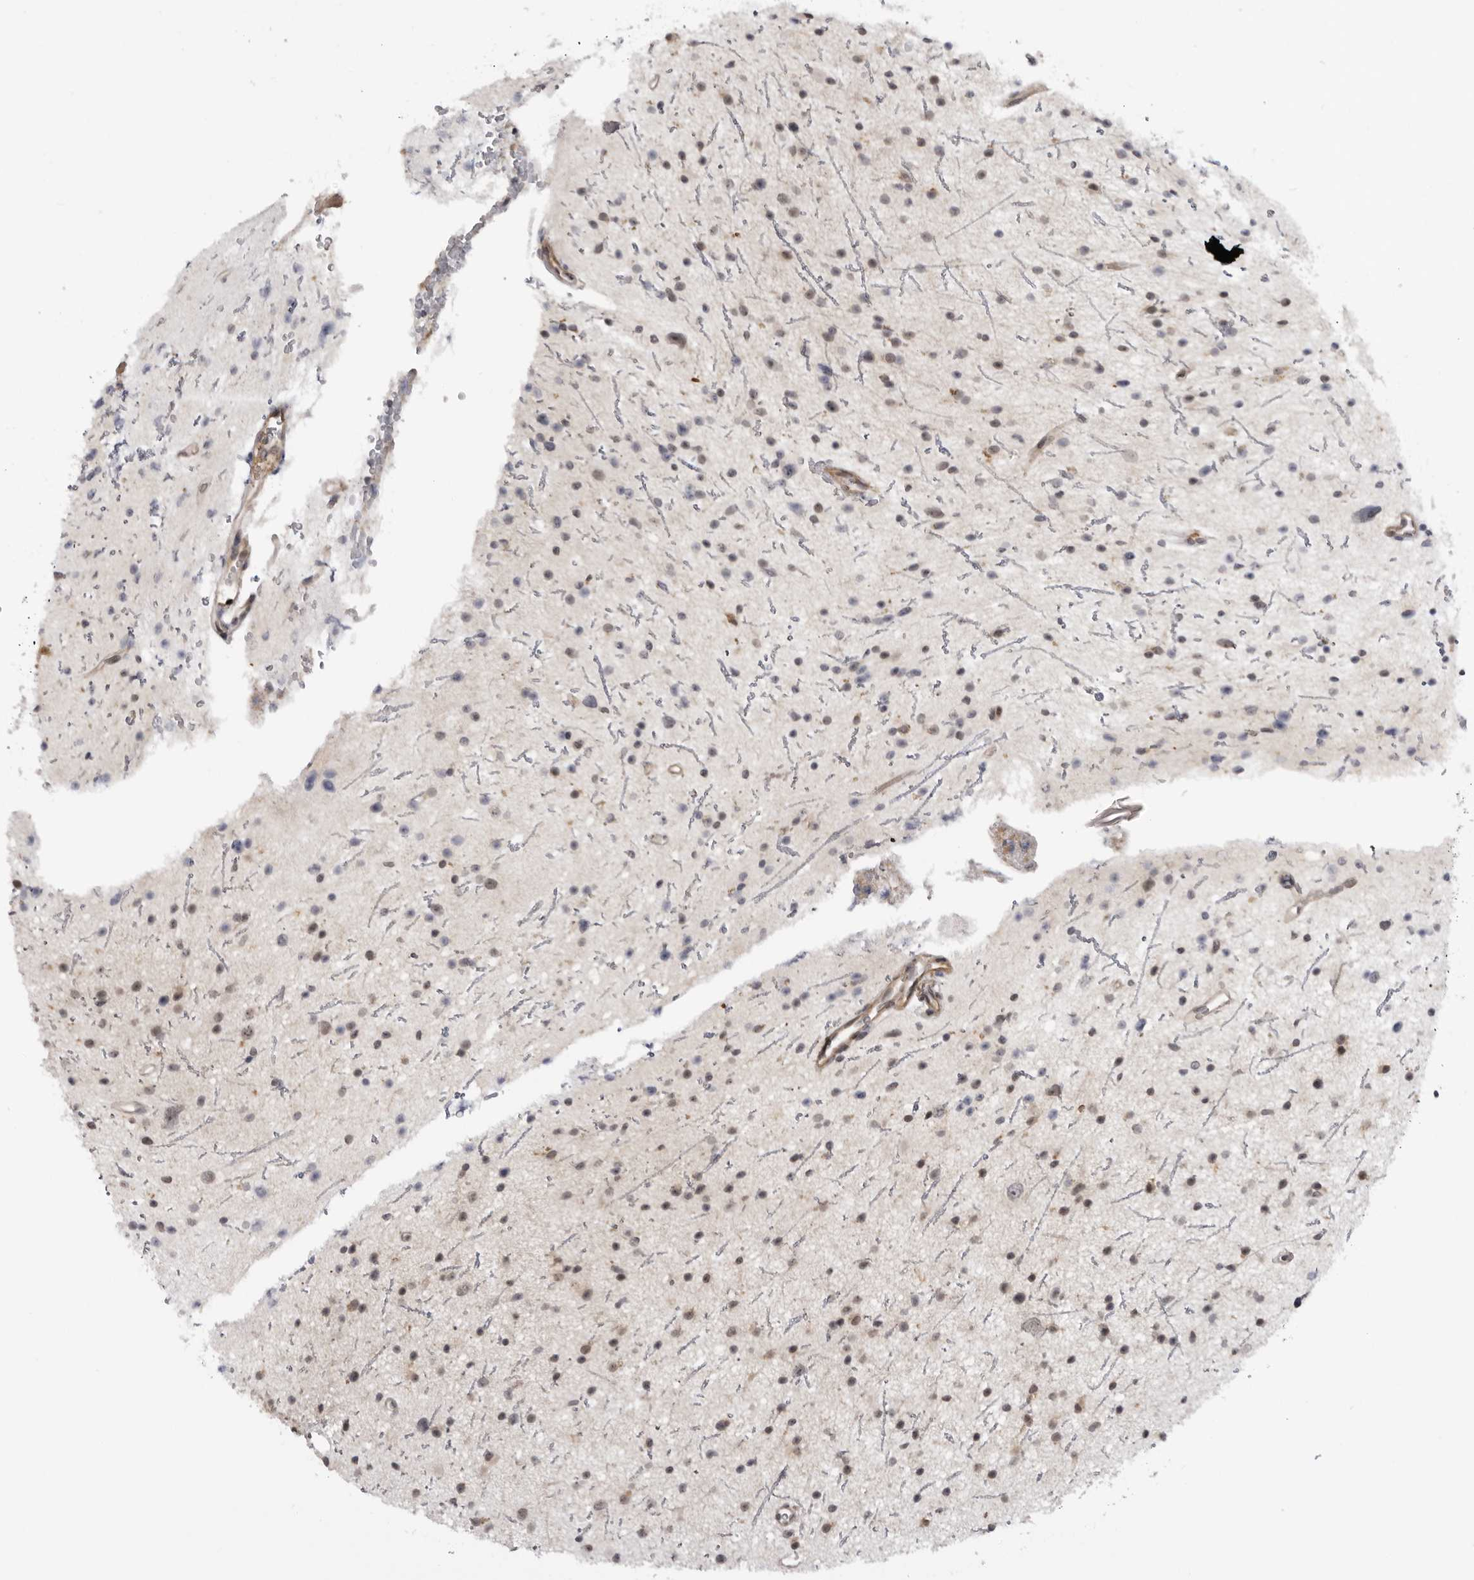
{"staining": {"intensity": "weak", "quantity": ">75%", "location": "nuclear"}, "tissue": "glioma", "cell_type": "Tumor cells", "image_type": "cancer", "snomed": [{"axis": "morphology", "description": "Glioma, malignant, Low grade"}, {"axis": "topography", "description": "Cerebral cortex"}], "caption": "DAB immunohistochemical staining of human malignant low-grade glioma demonstrates weak nuclear protein staining in about >75% of tumor cells. (DAB (3,3'-diaminobenzidine) = brown stain, brightfield microscopy at high magnification).", "gene": "ALPK2", "patient": {"sex": "female", "age": 39}}